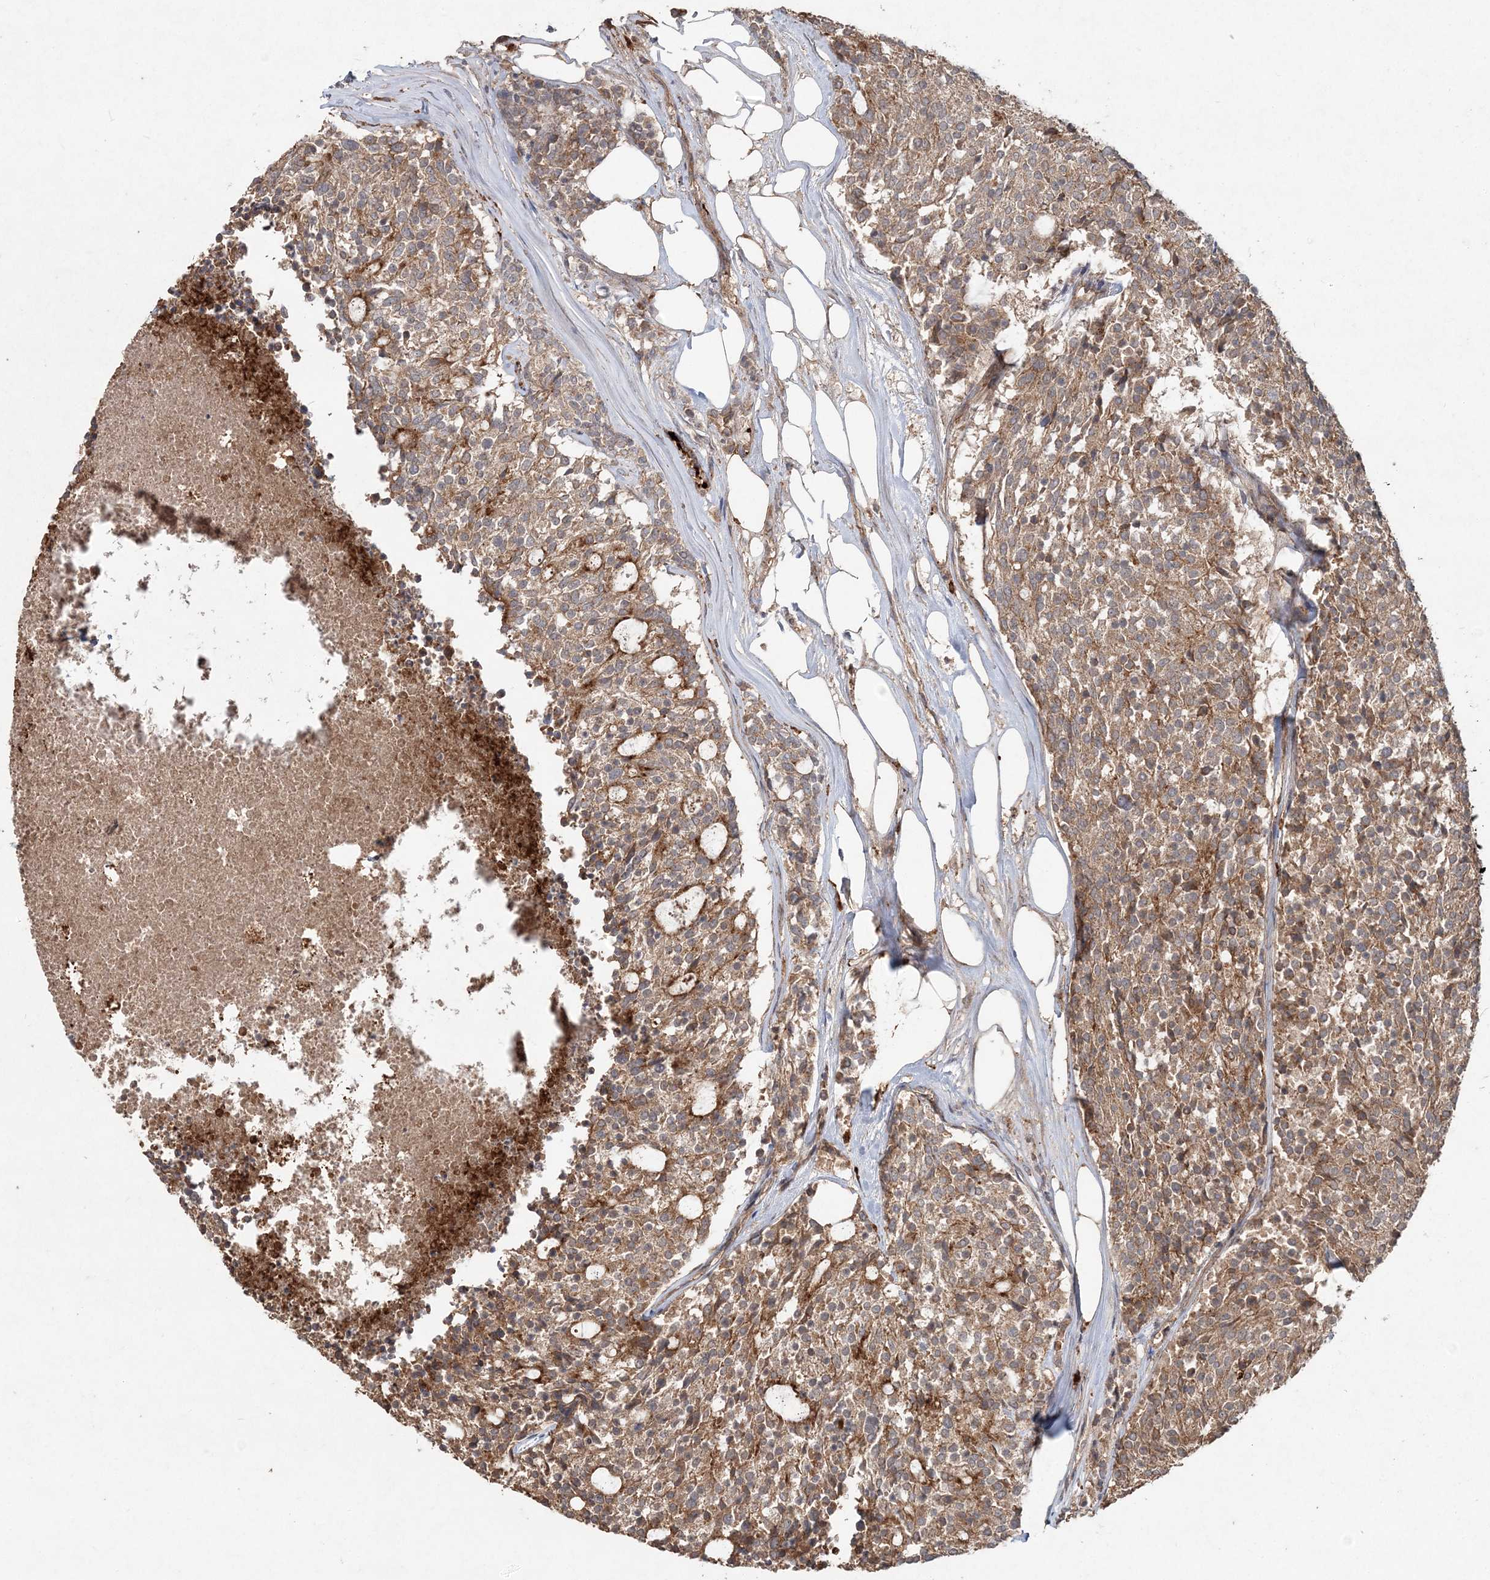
{"staining": {"intensity": "moderate", "quantity": ">75%", "location": "cytoplasmic/membranous"}, "tissue": "carcinoid", "cell_type": "Tumor cells", "image_type": "cancer", "snomed": [{"axis": "morphology", "description": "Carcinoid, malignant, NOS"}, {"axis": "topography", "description": "Pancreas"}], "caption": "Malignant carcinoid was stained to show a protein in brown. There is medium levels of moderate cytoplasmic/membranous positivity in approximately >75% of tumor cells. (Stains: DAB (3,3'-diaminobenzidine) in brown, nuclei in blue, Microscopy: brightfield microscopy at high magnification).", "gene": "SPRY1", "patient": {"sex": "female", "age": 54}}